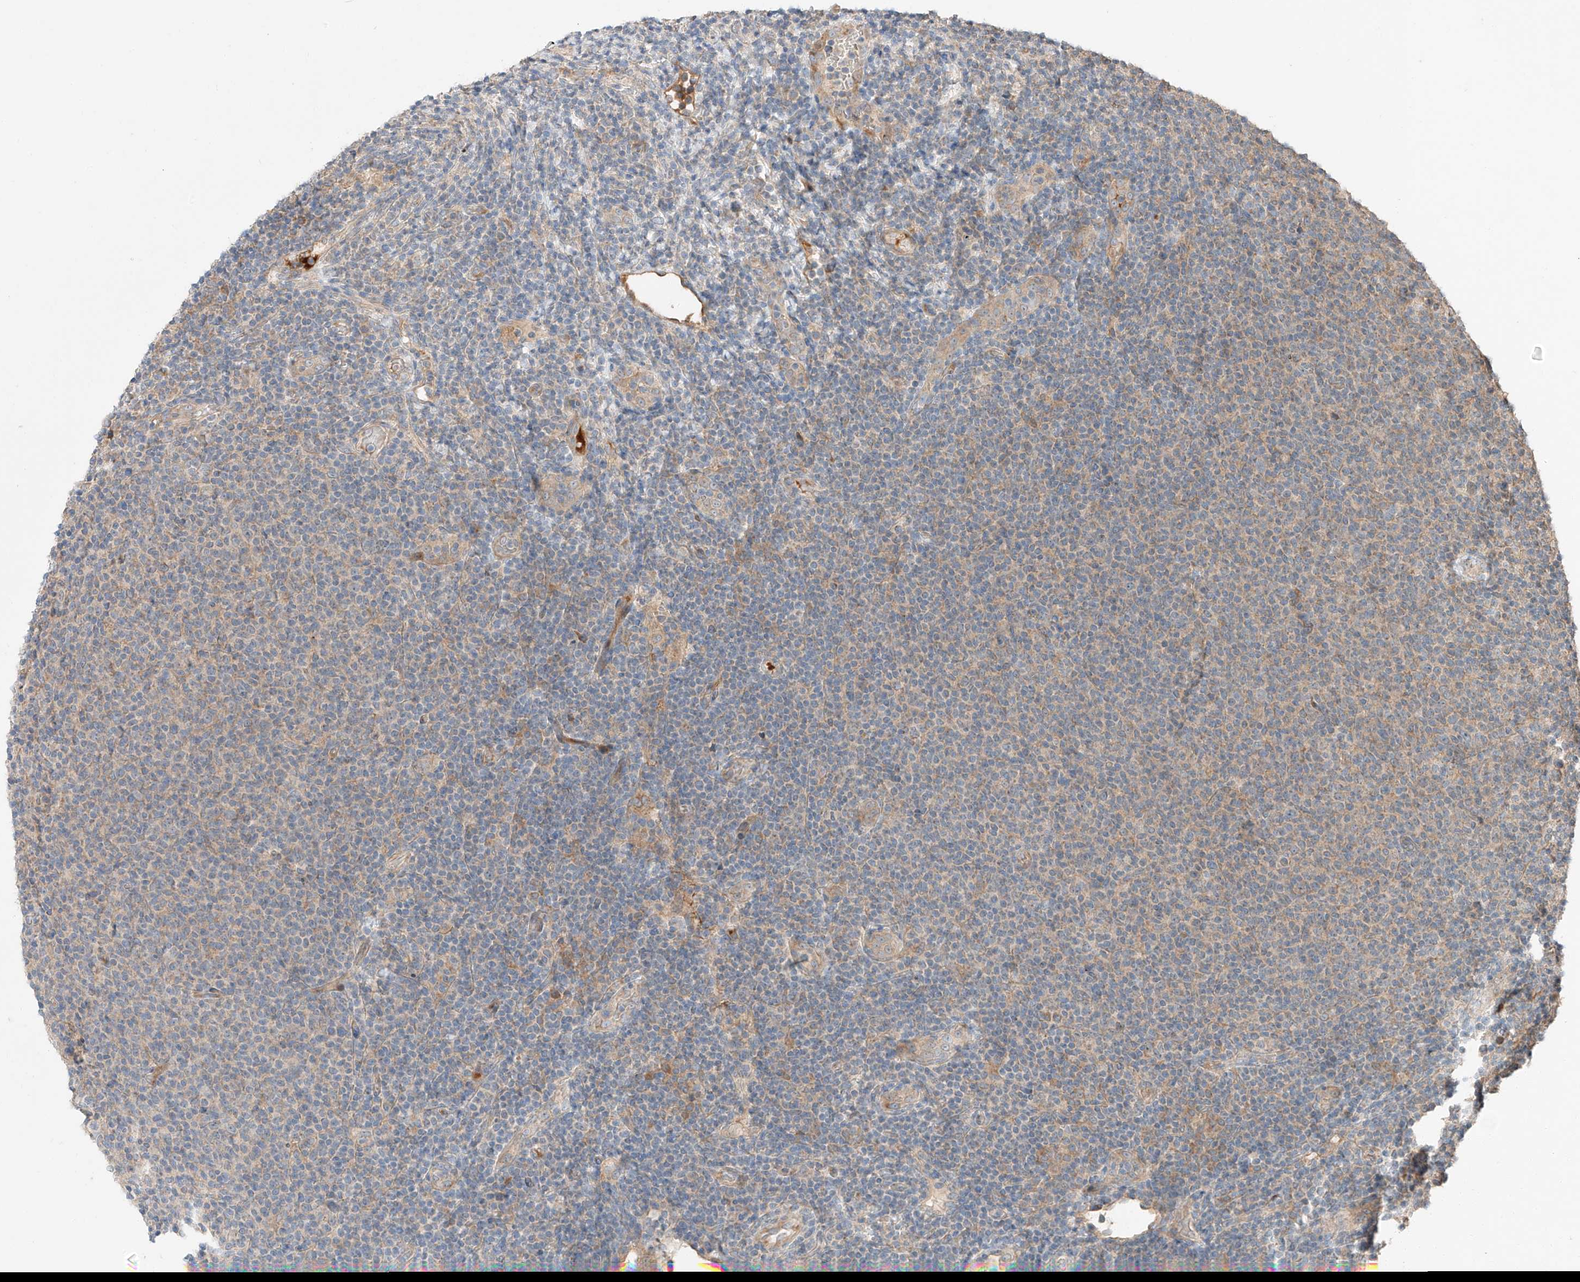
{"staining": {"intensity": "weak", "quantity": "25%-75%", "location": "cytoplasmic/membranous"}, "tissue": "lymphoma", "cell_type": "Tumor cells", "image_type": "cancer", "snomed": [{"axis": "morphology", "description": "Malignant lymphoma, non-Hodgkin's type, Low grade"}, {"axis": "topography", "description": "Lymph node"}], "caption": "A high-resolution photomicrograph shows IHC staining of low-grade malignant lymphoma, non-Hodgkin's type, which demonstrates weak cytoplasmic/membranous staining in approximately 25%-75% of tumor cells. (Stains: DAB (3,3'-diaminobenzidine) in brown, nuclei in blue, Microscopy: brightfield microscopy at high magnification).", "gene": "XPNPEP1", "patient": {"sex": "male", "age": 66}}